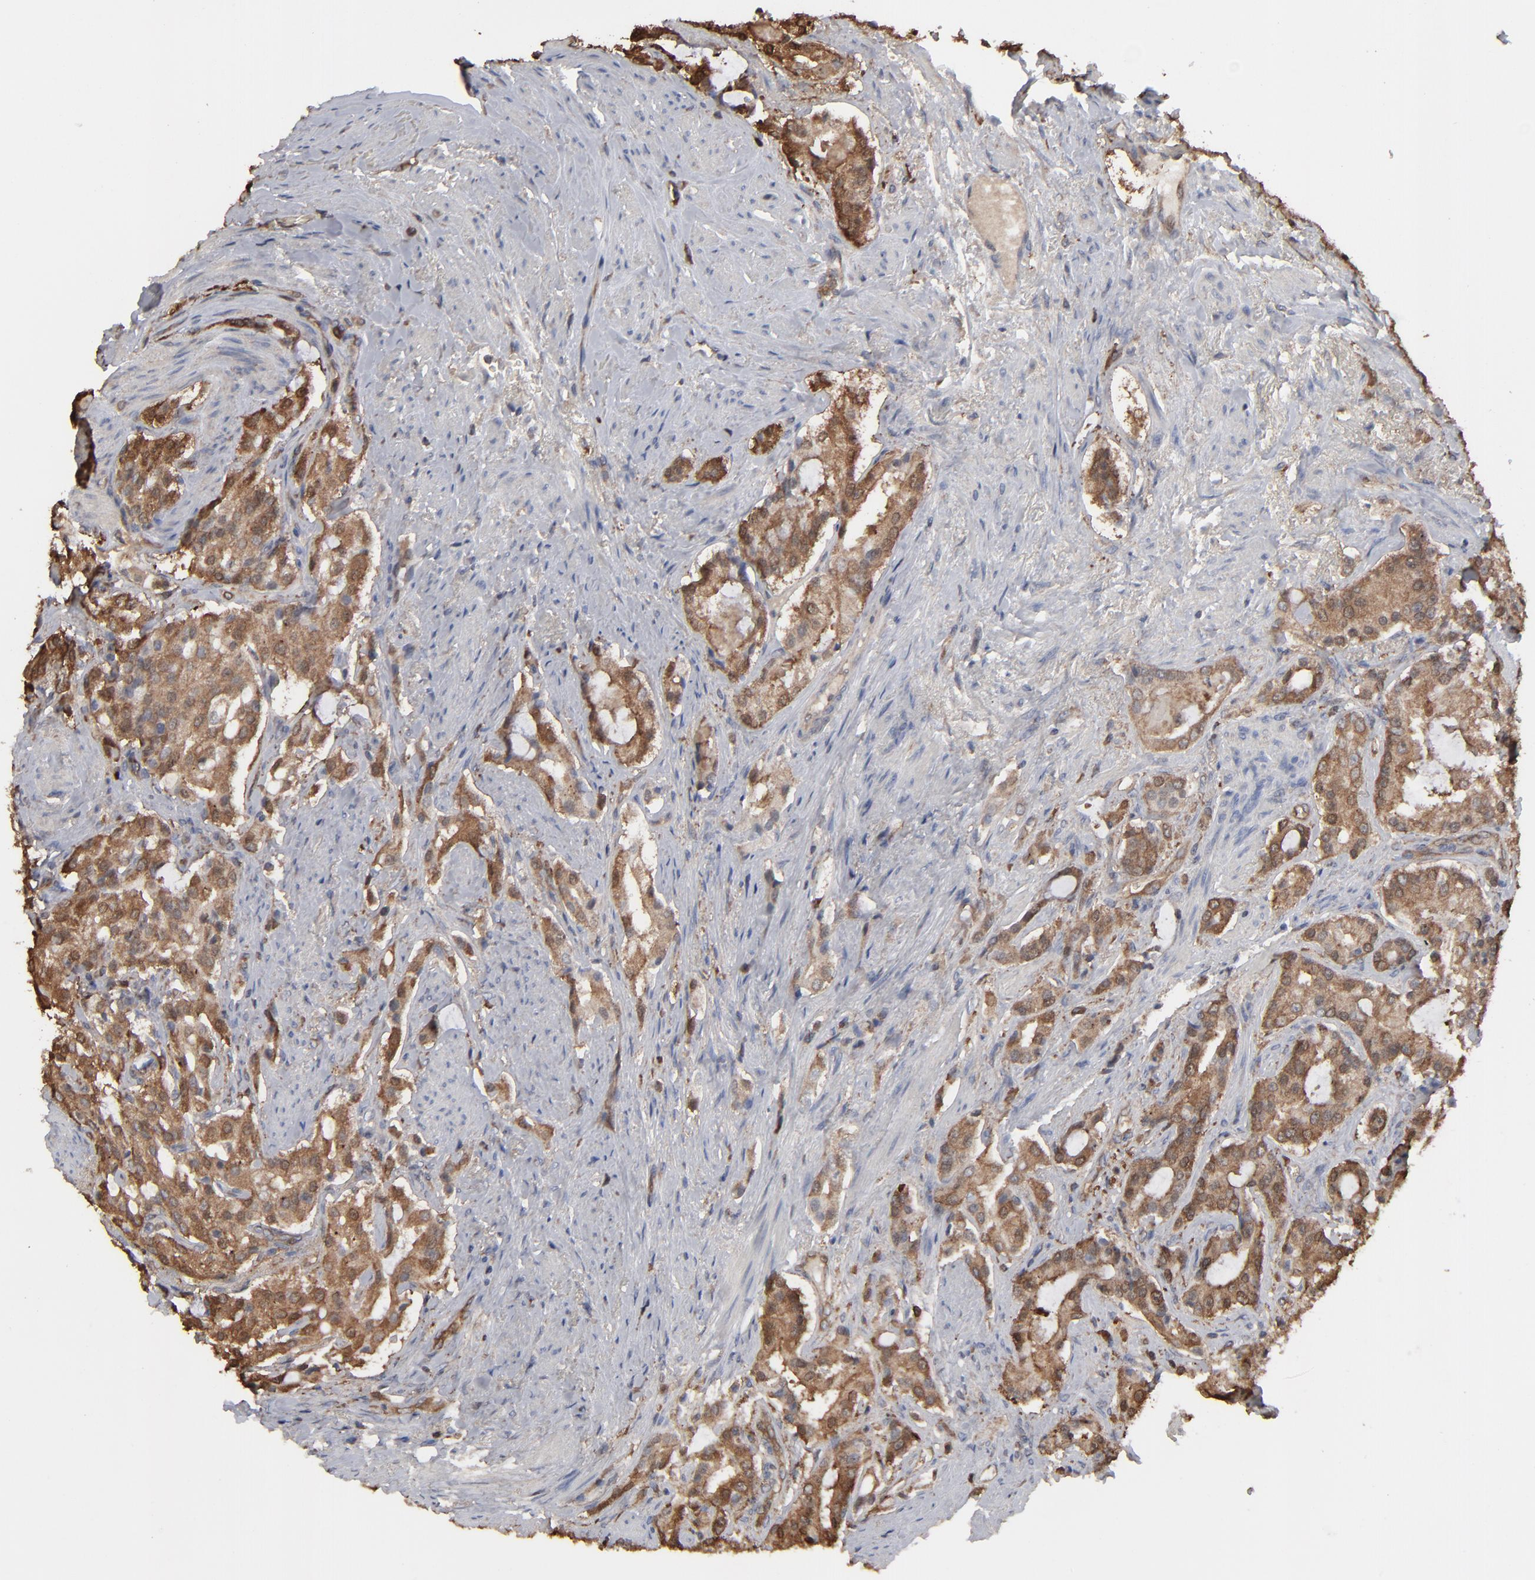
{"staining": {"intensity": "strong", "quantity": ">75%", "location": "cytoplasmic/membranous,nuclear"}, "tissue": "prostate cancer", "cell_type": "Tumor cells", "image_type": "cancer", "snomed": [{"axis": "morphology", "description": "Adenocarcinoma, Medium grade"}, {"axis": "topography", "description": "Prostate"}], "caption": "A micrograph of human prostate cancer (adenocarcinoma (medium-grade)) stained for a protein reveals strong cytoplasmic/membranous and nuclear brown staining in tumor cells.", "gene": "NME1-NME2", "patient": {"sex": "male", "age": 72}}